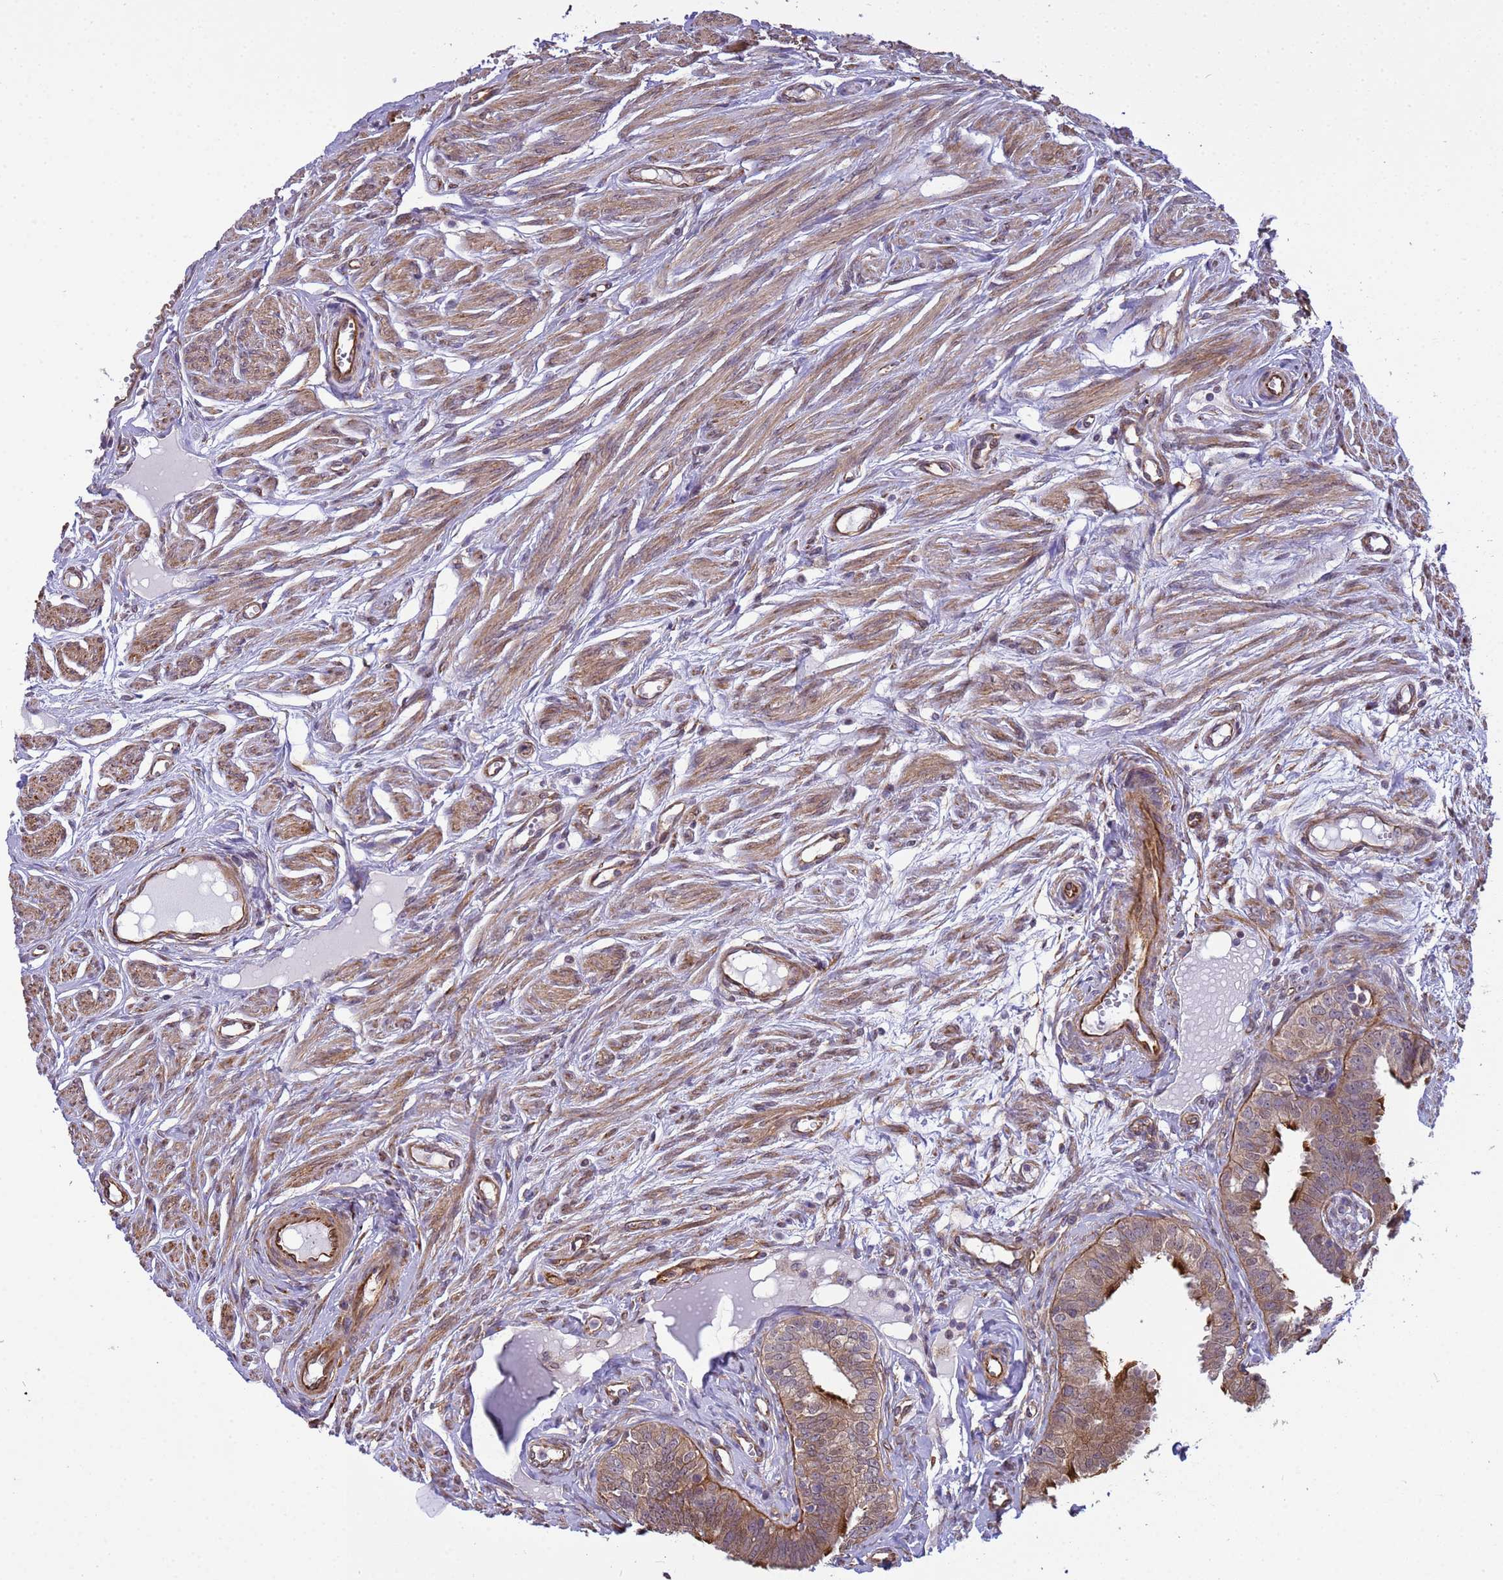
{"staining": {"intensity": "moderate", "quantity": ">75%", "location": "cytoplasmic/membranous"}, "tissue": "fallopian tube", "cell_type": "Glandular cells", "image_type": "normal", "snomed": [{"axis": "morphology", "description": "Normal tissue, NOS"}, {"axis": "morphology", "description": "Carcinoma, NOS"}, {"axis": "topography", "description": "Fallopian tube"}, {"axis": "topography", "description": "Ovary"}], "caption": "A brown stain labels moderate cytoplasmic/membranous positivity of a protein in glandular cells of unremarkable human fallopian tube.", "gene": "ITGB4", "patient": {"sex": "female", "age": 59}}